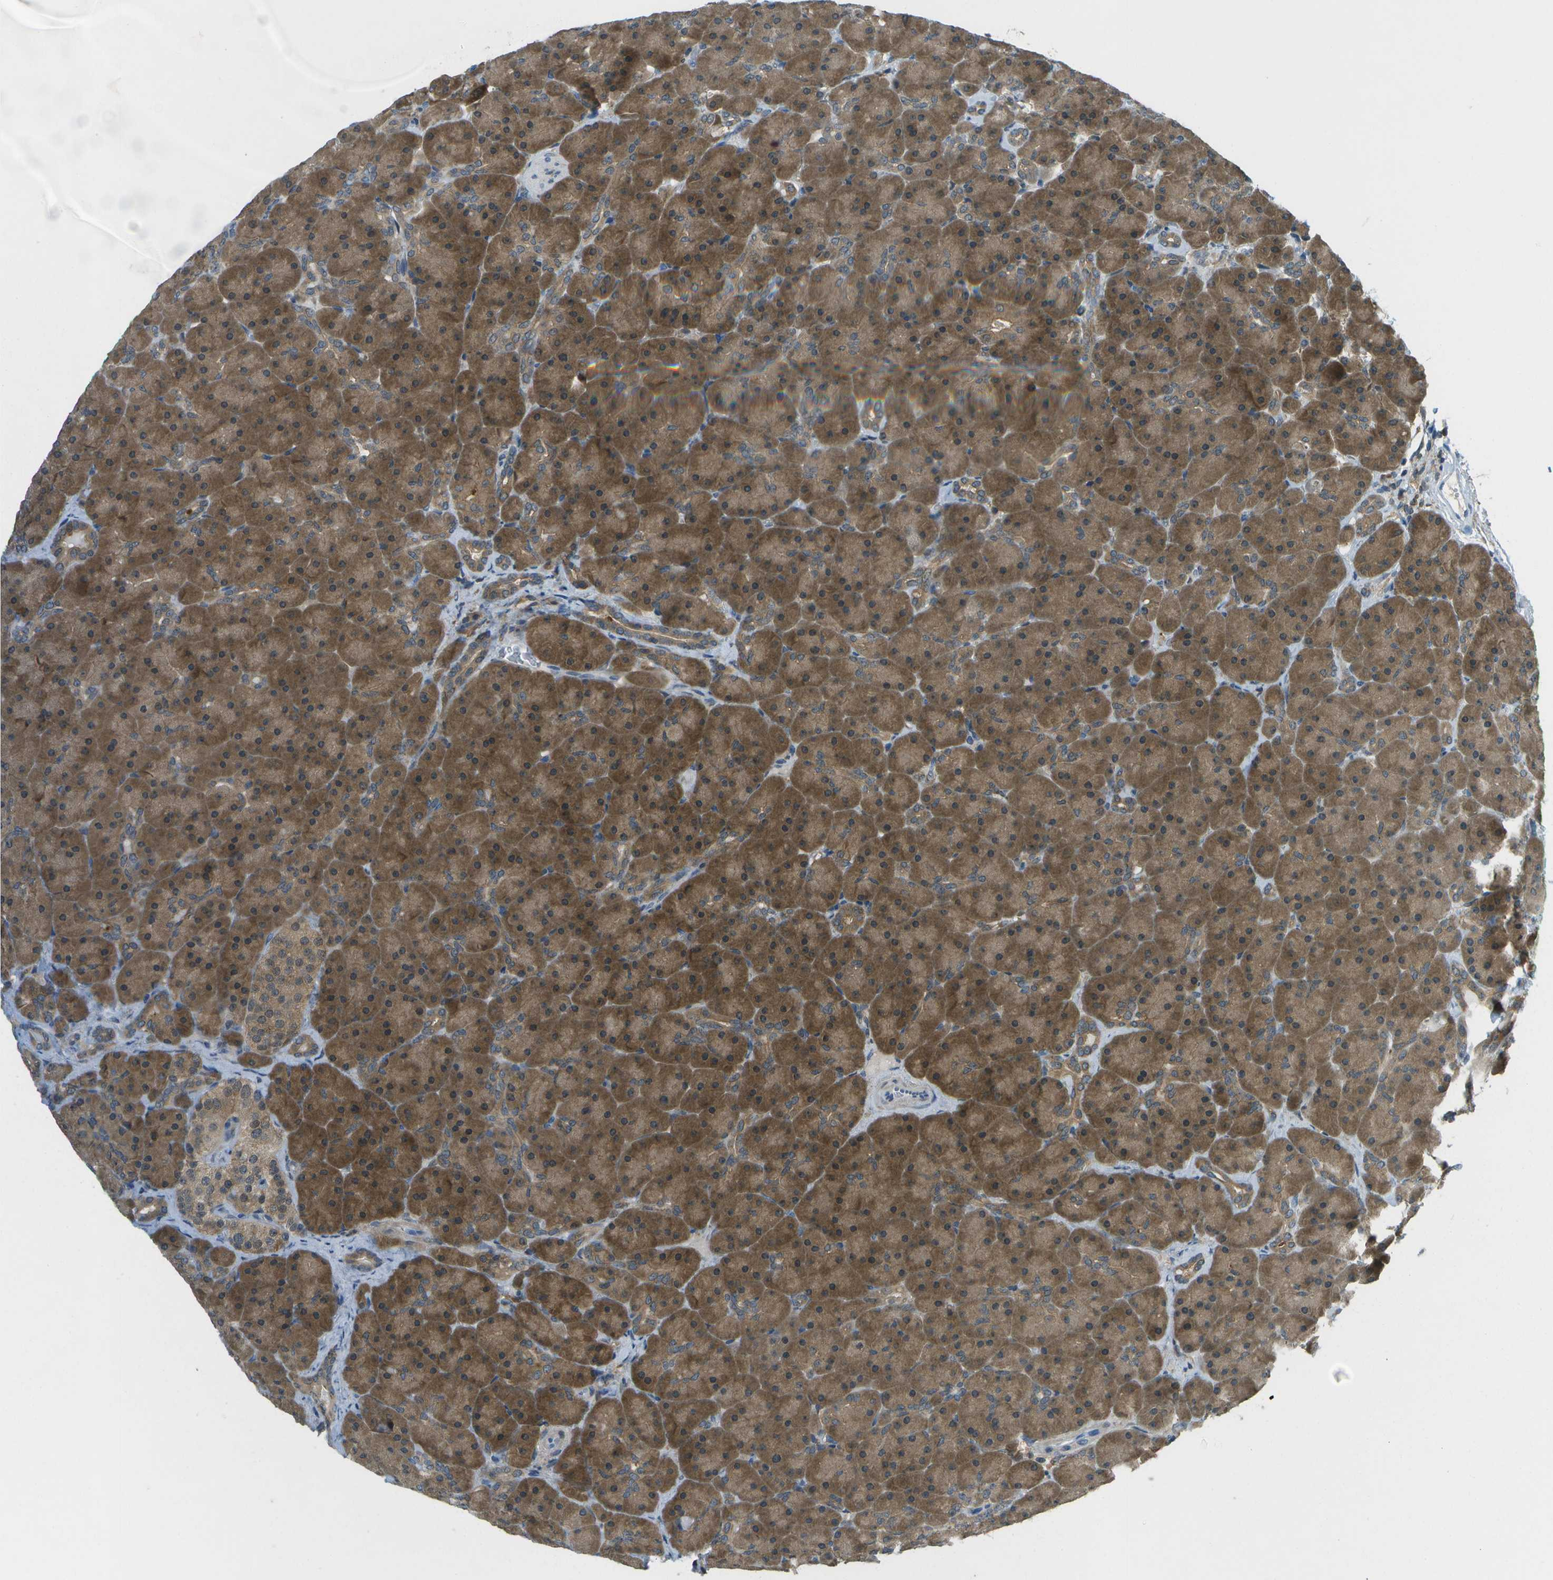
{"staining": {"intensity": "moderate", "quantity": ">75%", "location": "cytoplasmic/membranous"}, "tissue": "pancreas", "cell_type": "Exocrine glandular cells", "image_type": "normal", "snomed": [{"axis": "morphology", "description": "Normal tissue, NOS"}, {"axis": "topography", "description": "Pancreas"}], "caption": "Unremarkable pancreas reveals moderate cytoplasmic/membranous positivity in about >75% of exocrine glandular cells, visualized by immunohistochemistry.", "gene": "CDH23", "patient": {"sex": "male", "age": 66}}